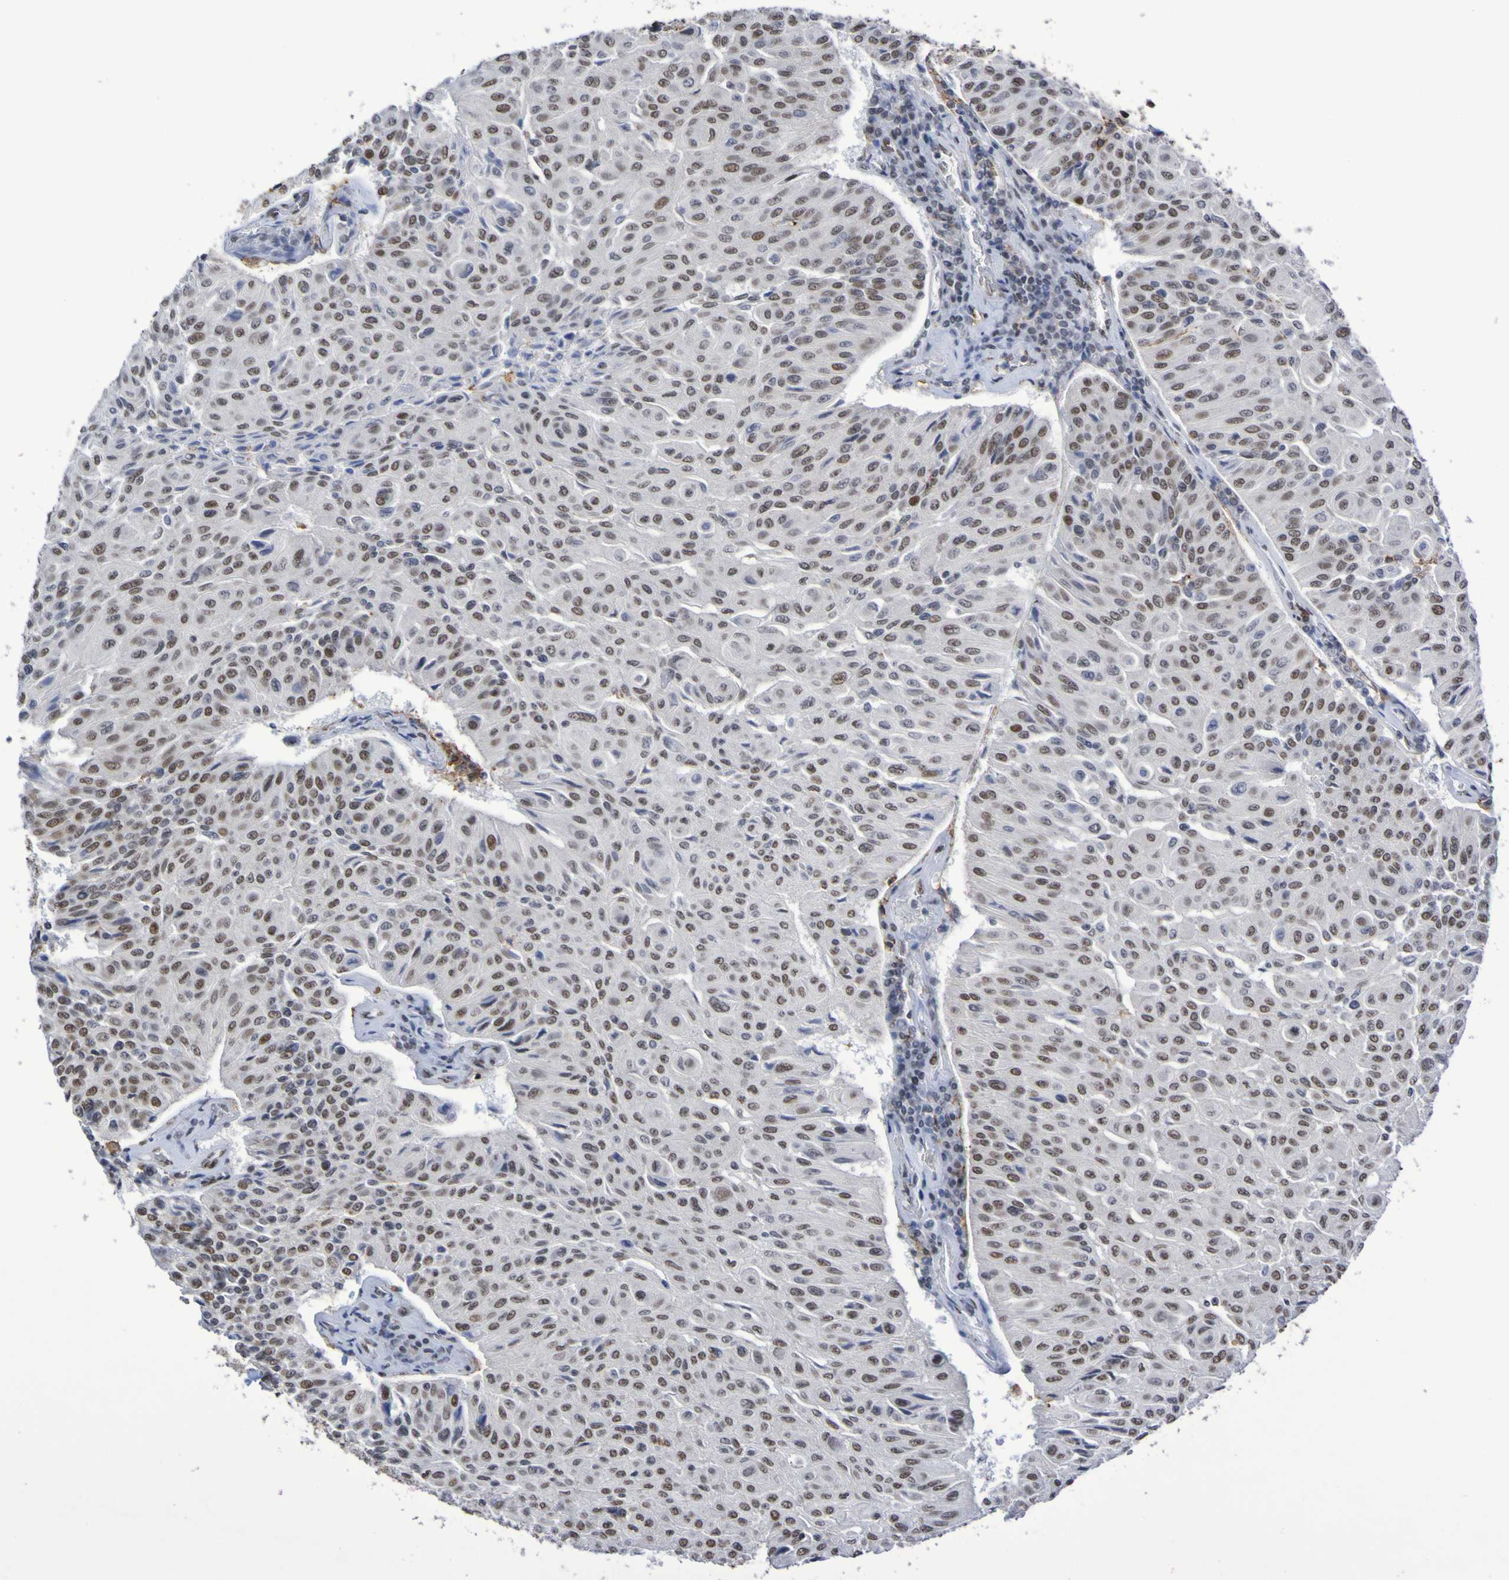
{"staining": {"intensity": "moderate", "quantity": ">75%", "location": "nuclear"}, "tissue": "urothelial cancer", "cell_type": "Tumor cells", "image_type": "cancer", "snomed": [{"axis": "morphology", "description": "Urothelial carcinoma, High grade"}, {"axis": "topography", "description": "Urinary bladder"}], "caption": "Immunohistochemistry (IHC) of urothelial carcinoma (high-grade) exhibits medium levels of moderate nuclear staining in approximately >75% of tumor cells.", "gene": "MRTFB", "patient": {"sex": "male", "age": 66}}